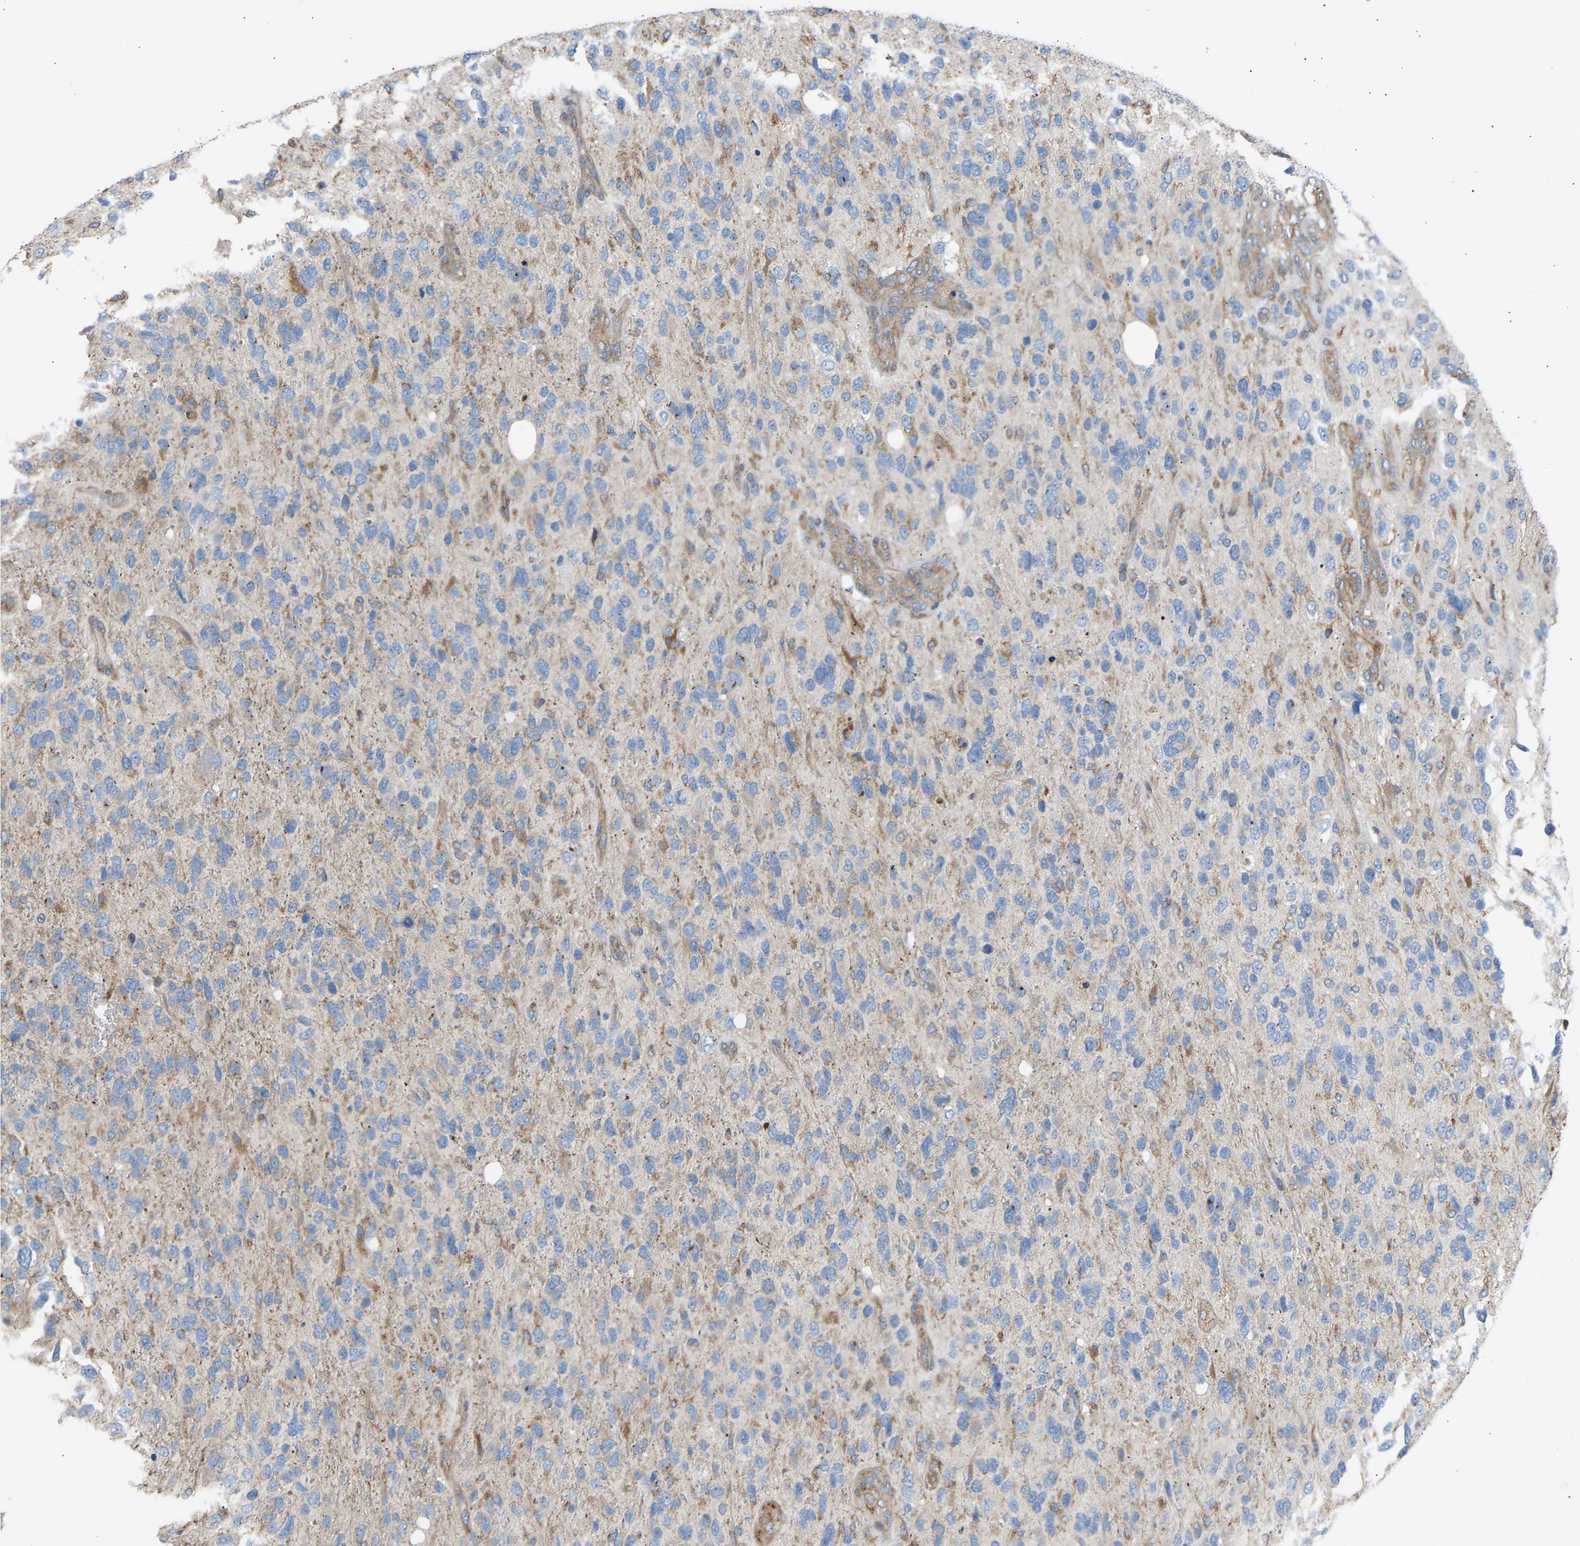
{"staining": {"intensity": "negative", "quantity": "none", "location": "none"}, "tissue": "glioma", "cell_type": "Tumor cells", "image_type": "cancer", "snomed": [{"axis": "morphology", "description": "Glioma, malignant, High grade"}, {"axis": "topography", "description": "Brain"}], "caption": "IHC of human malignant glioma (high-grade) shows no expression in tumor cells.", "gene": "GCN1", "patient": {"sex": "female", "age": 58}}